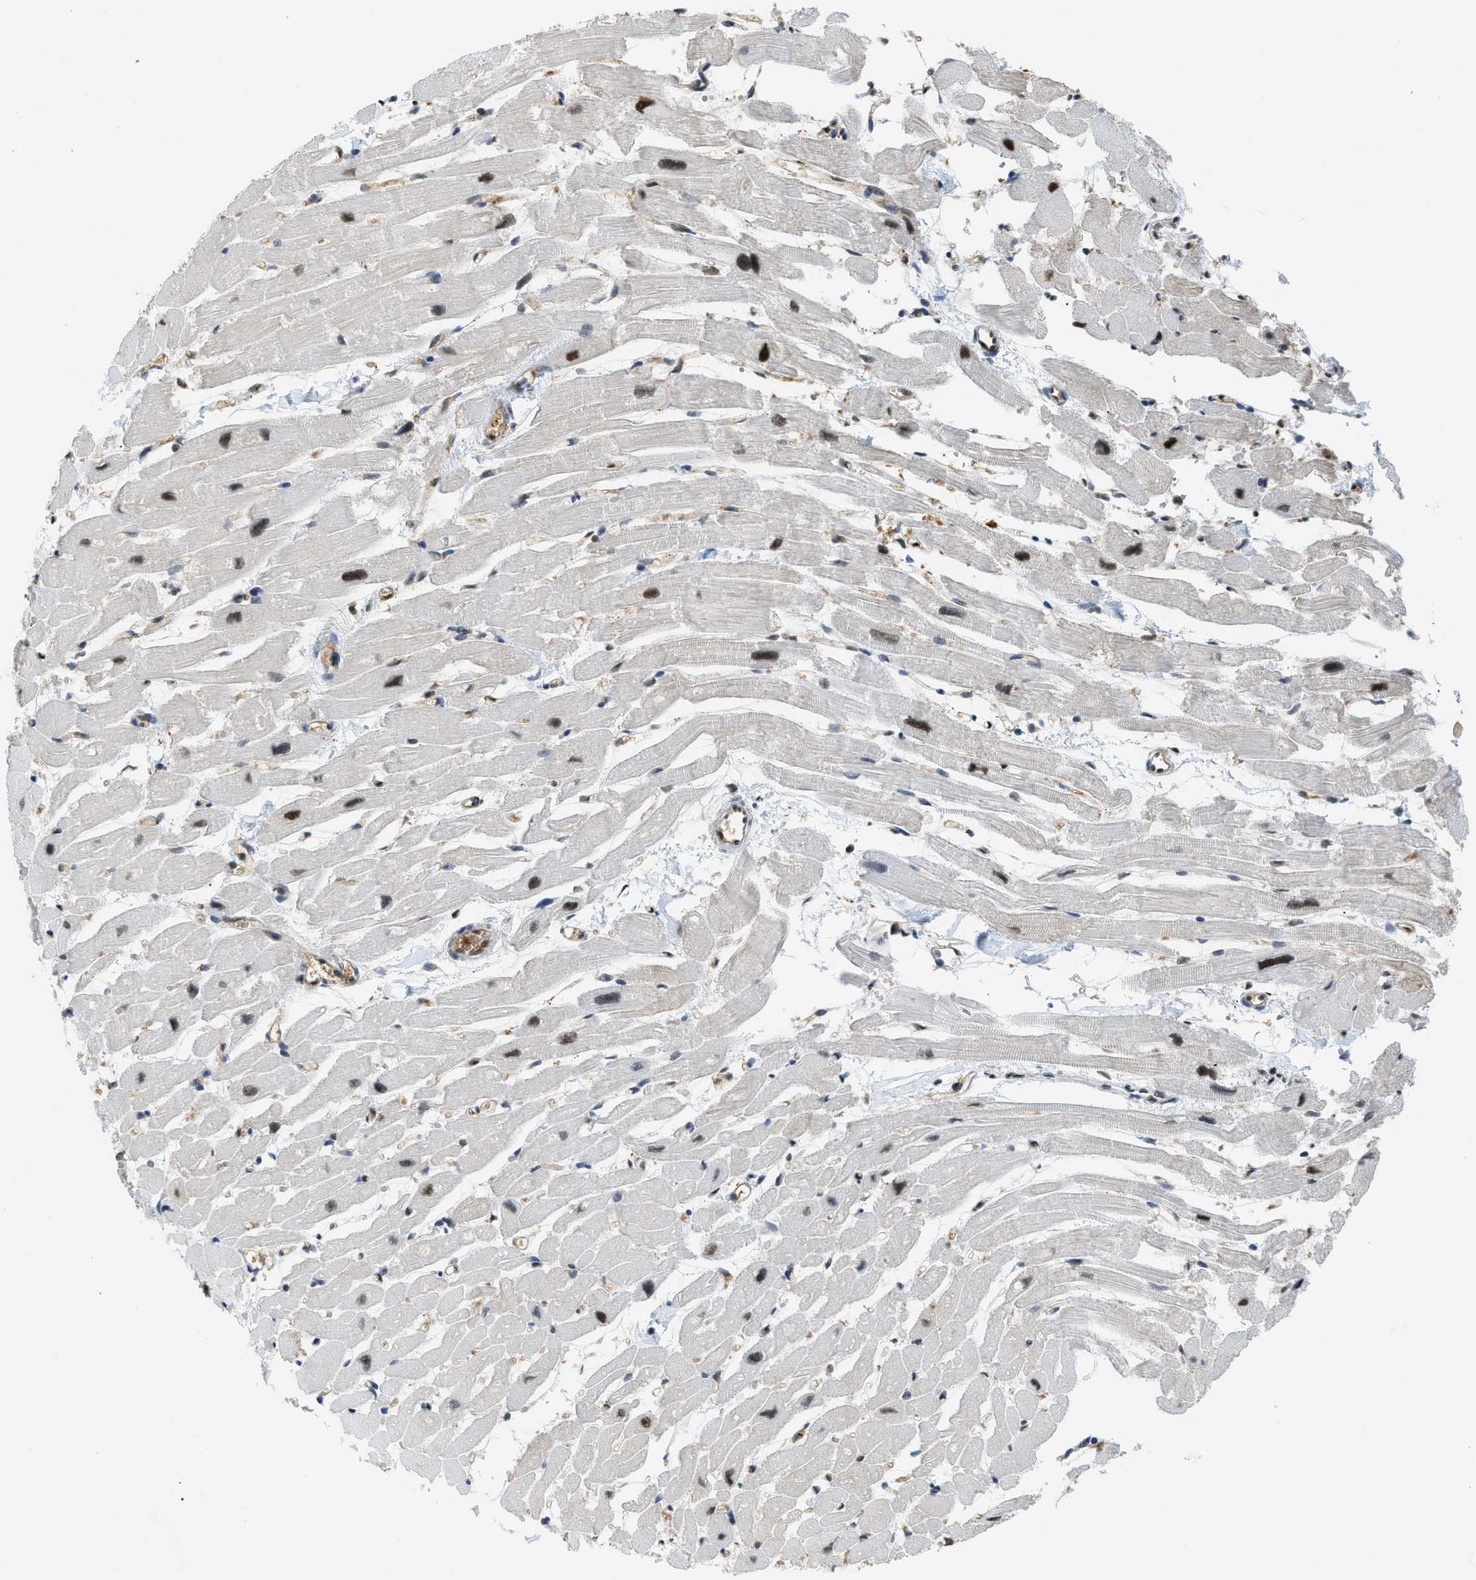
{"staining": {"intensity": "strong", "quantity": ">75%", "location": "nuclear"}, "tissue": "heart muscle", "cell_type": "Cardiomyocytes", "image_type": "normal", "snomed": [{"axis": "morphology", "description": "Normal tissue, NOS"}, {"axis": "topography", "description": "Heart"}], "caption": "Human heart muscle stained for a protein (brown) shows strong nuclear positive staining in about >75% of cardiomyocytes.", "gene": "PSMC5", "patient": {"sex": "female", "age": 54}}